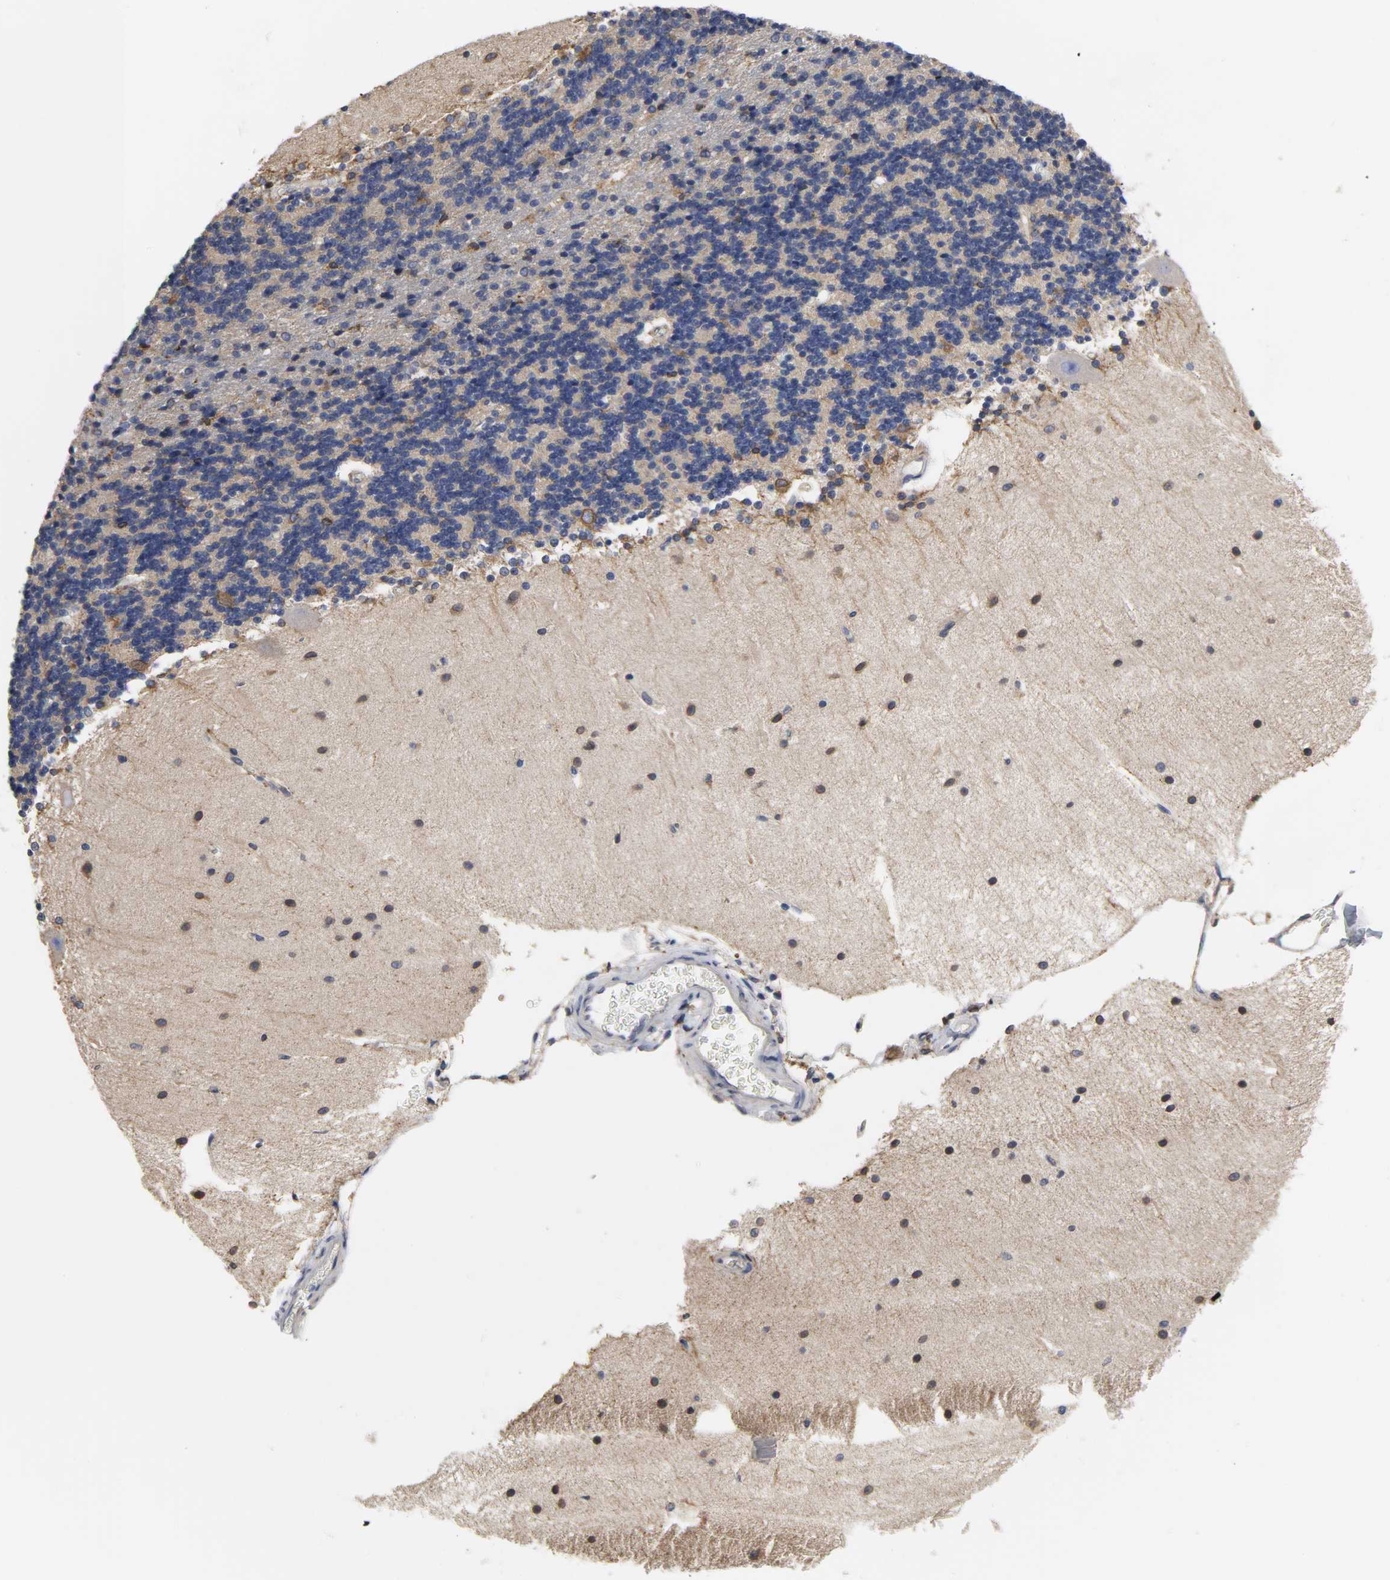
{"staining": {"intensity": "moderate", "quantity": "<25%", "location": "cytoplasmic/membranous"}, "tissue": "cerebellum", "cell_type": "Cells in granular layer", "image_type": "normal", "snomed": [{"axis": "morphology", "description": "Normal tissue, NOS"}, {"axis": "topography", "description": "Cerebellum"}], "caption": "An image of human cerebellum stained for a protein demonstrates moderate cytoplasmic/membranous brown staining in cells in granular layer.", "gene": "HCK", "patient": {"sex": "female", "age": 54}}